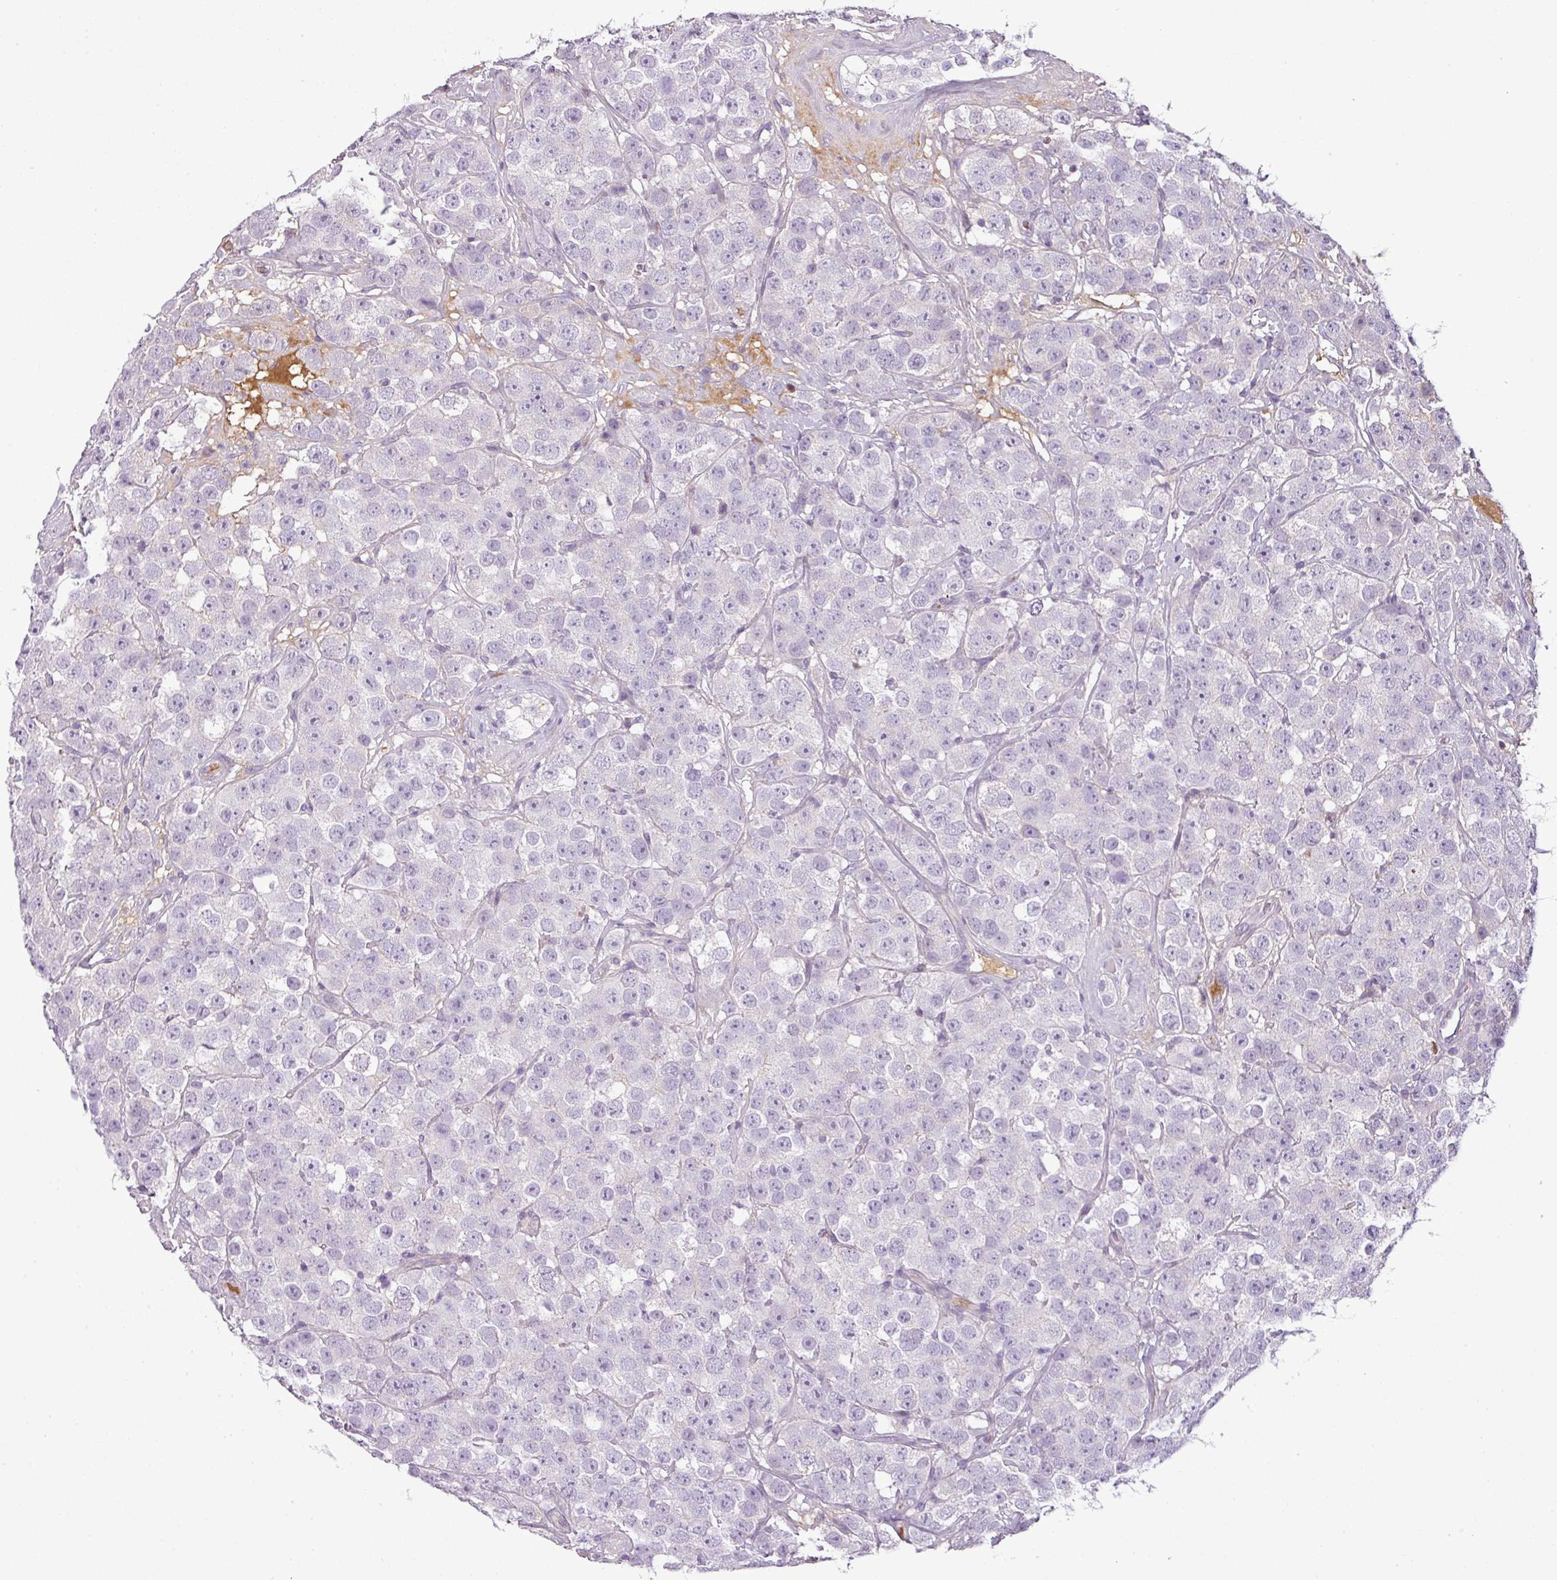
{"staining": {"intensity": "negative", "quantity": "none", "location": "none"}, "tissue": "testis cancer", "cell_type": "Tumor cells", "image_type": "cancer", "snomed": [{"axis": "morphology", "description": "Seminoma, NOS"}, {"axis": "topography", "description": "Testis"}], "caption": "Immunohistochemical staining of human testis cancer displays no significant positivity in tumor cells.", "gene": "C4B", "patient": {"sex": "male", "age": 28}}